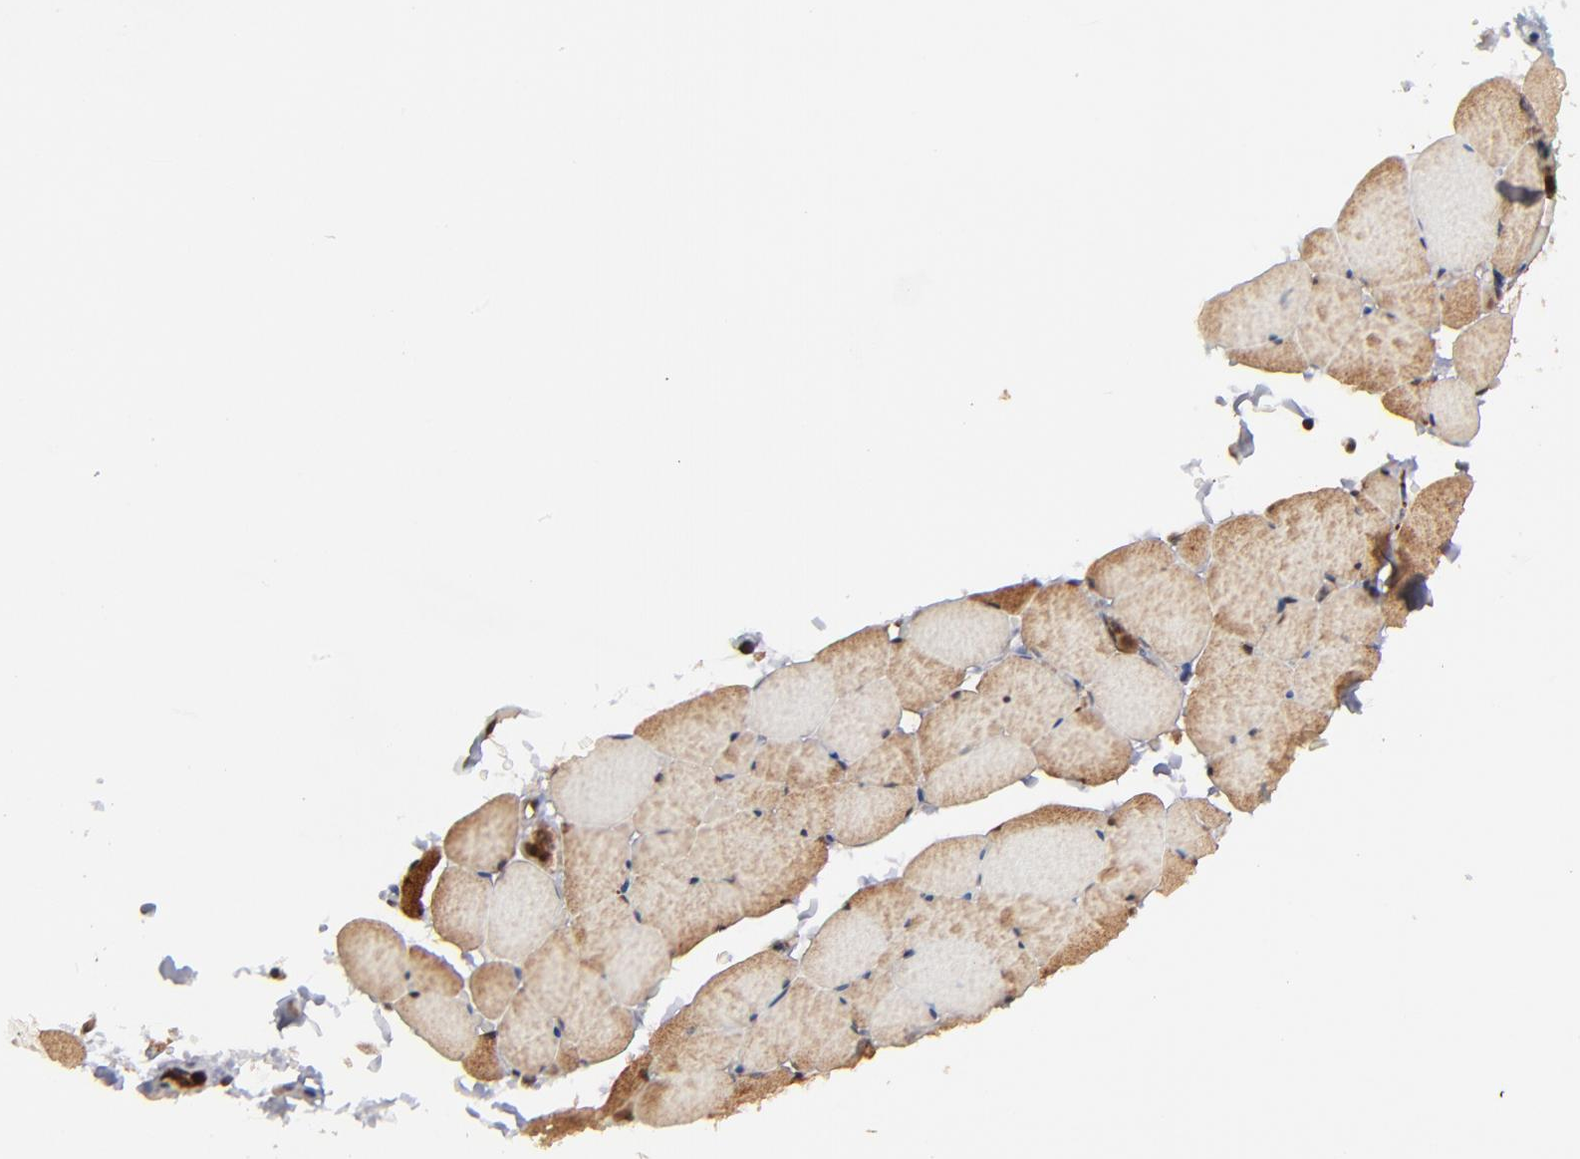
{"staining": {"intensity": "moderate", "quantity": ">75%", "location": "cytoplasmic/membranous,nuclear"}, "tissue": "skeletal muscle", "cell_type": "Myocytes", "image_type": "normal", "snomed": [{"axis": "morphology", "description": "Normal tissue, NOS"}, {"axis": "topography", "description": "Skeletal muscle"}, {"axis": "topography", "description": "Parathyroid gland"}], "caption": "Human skeletal muscle stained with a brown dye reveals moderate cytoplasmic/membranous,nuclear positive positivity in about >75% of myocytes.", "gene": "RGS6", "patient": {"sex": "female", "age": 37}}